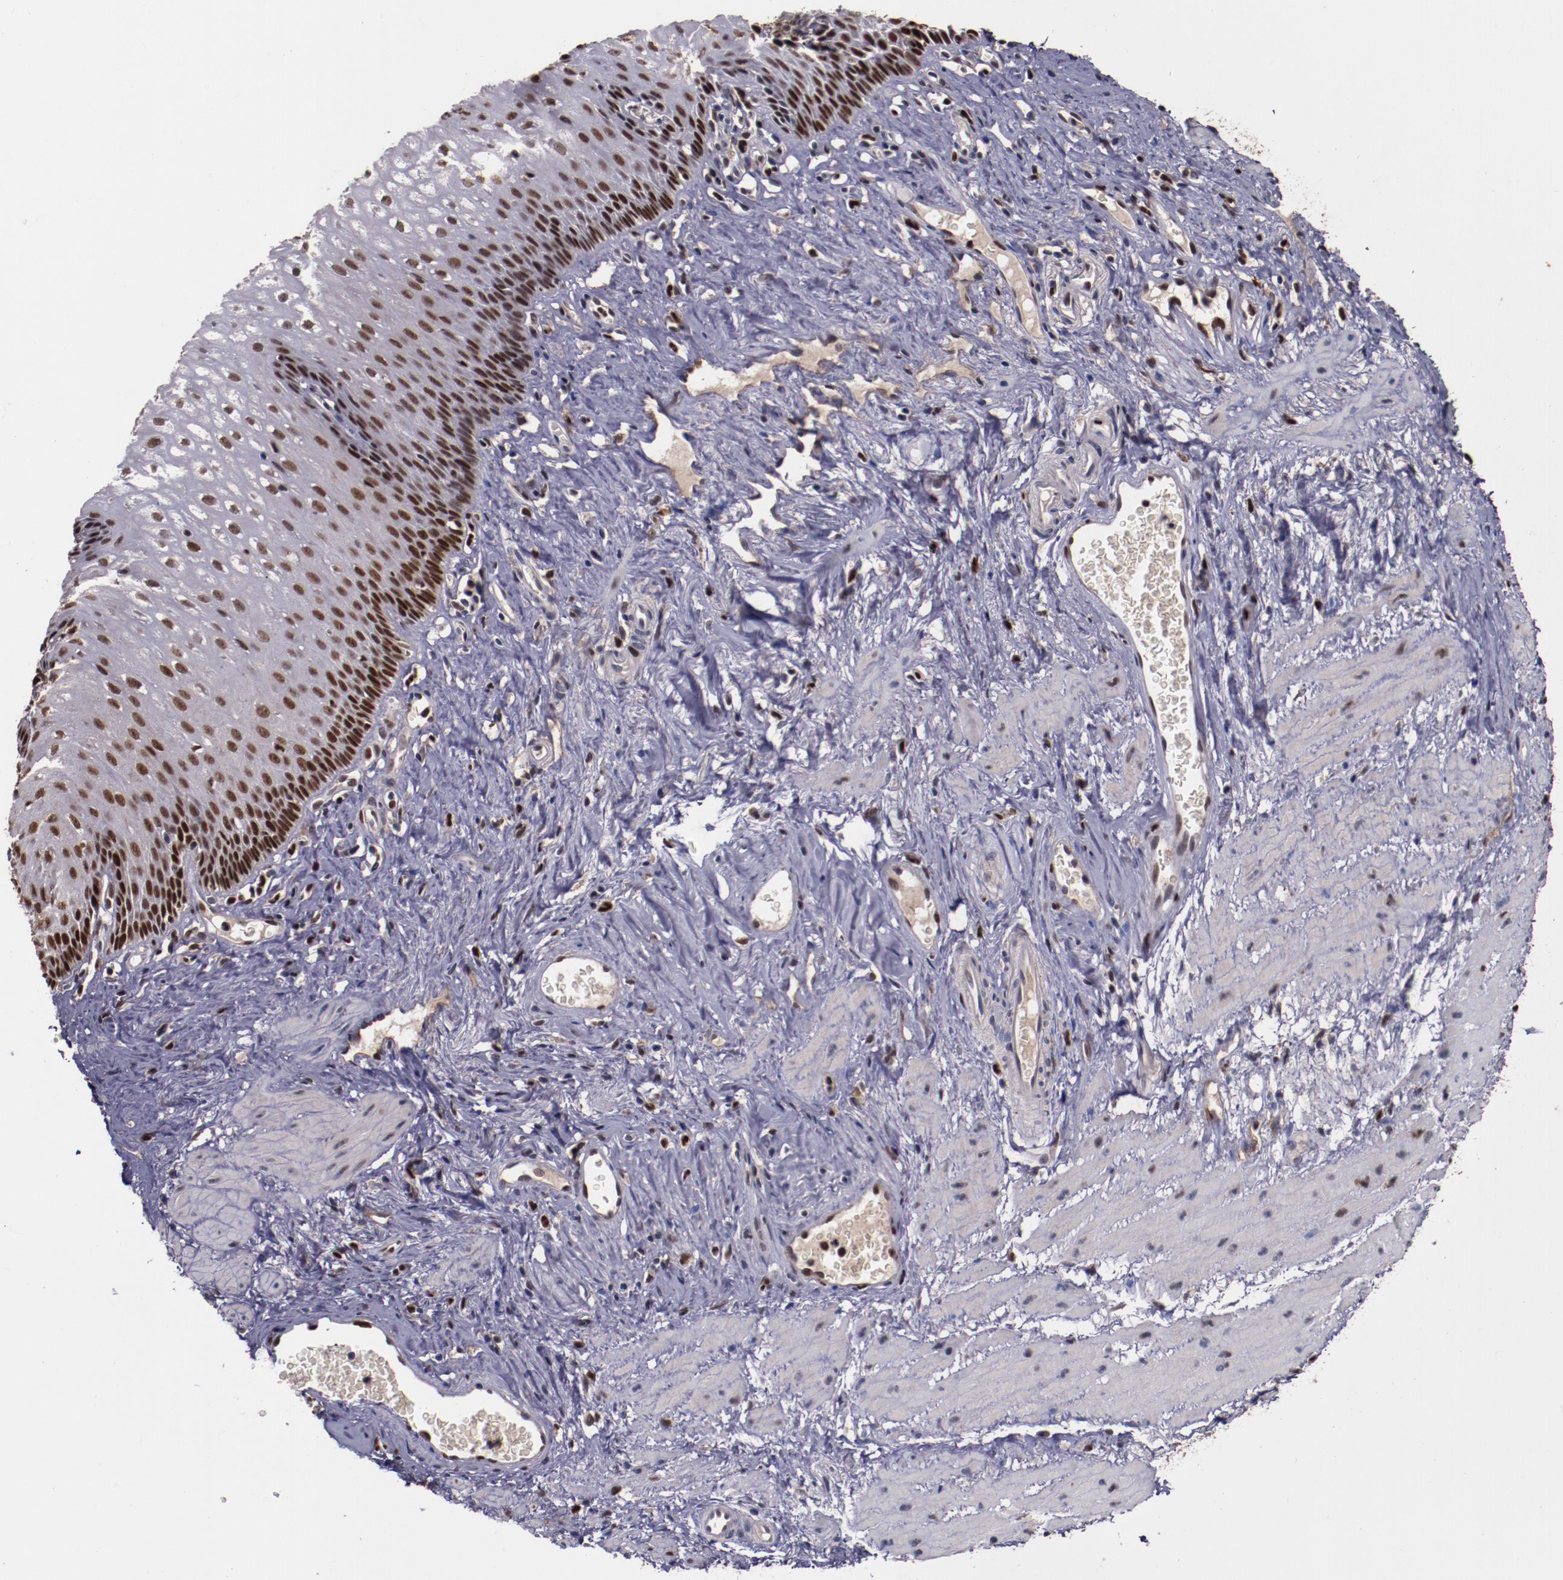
{"staining": {"intensity": "strong", "quantity": ">75%", "location": "nuclear"}, "tissue": "esophagus", "cell_type": "Squamous epithelial cells", "image_type": "normal", "snomed": [{"axis": "morphology", "description": "Normal tissue, NOS"}, {"axis": "topography", "description": "Esophagus"}], "caption": "Protein staining displays strong nuclear staining in about >75% of squamous epithelial cells in benign esophagus. The staining was performed using DAB, with brown indicating positive protein expression. Nuclei are stained blue with hematoxylin.", "gene": "CHEK2", "patient": {"sex": "female", "age": 70}}